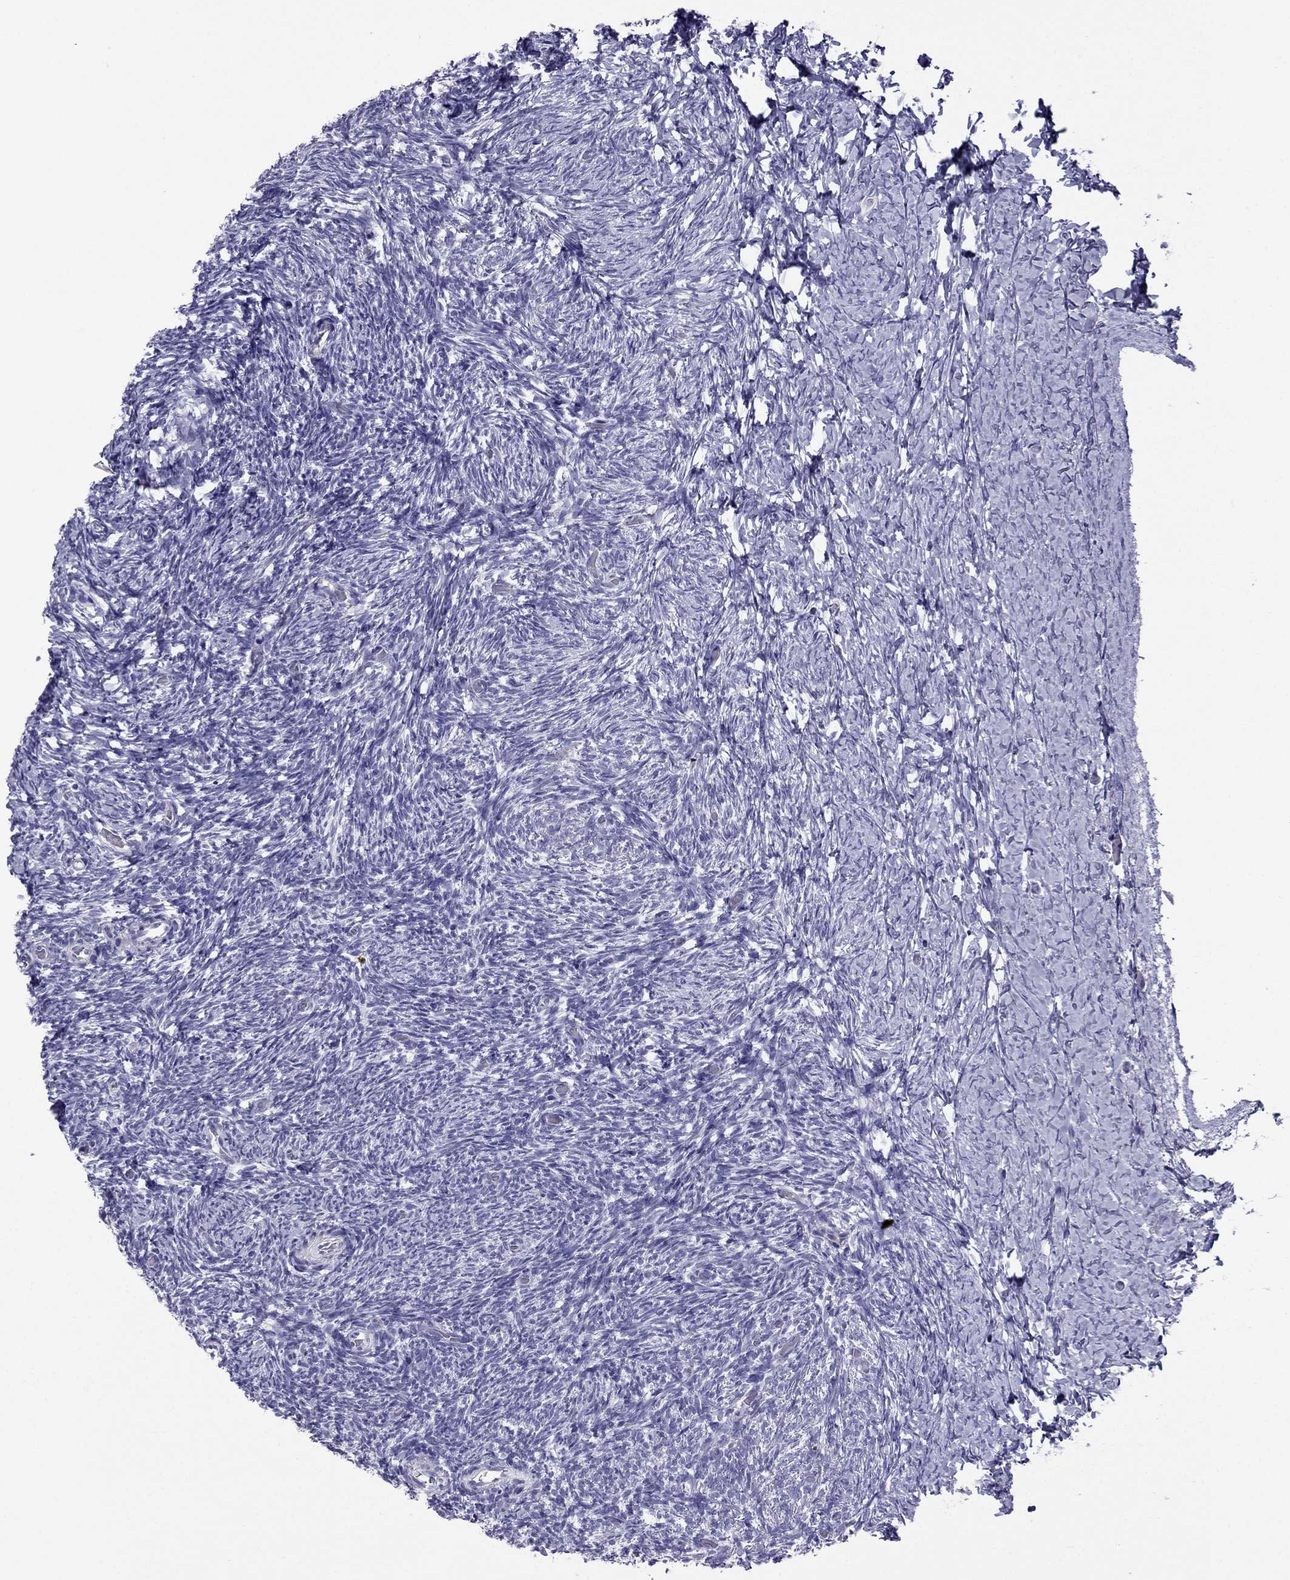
{"staining": {"intensity": "negative", "quantity": "none", "location": "none"}, "tissue": "ovary", "cell_type": "Ovarian stroma cells", "image_type": "normal", "snomed": [{"axis": "morphology", "description": "Normal tissue, NOS"}, {"axis": "topography", "description": "Ovary"}], "caption": "Human ovary stained for a protein using immunohistochemistry demonstrates no expression in ovarian stroma cells.", "gene": "CROCC2", "patient": {"sex": "female", "age": 39}}